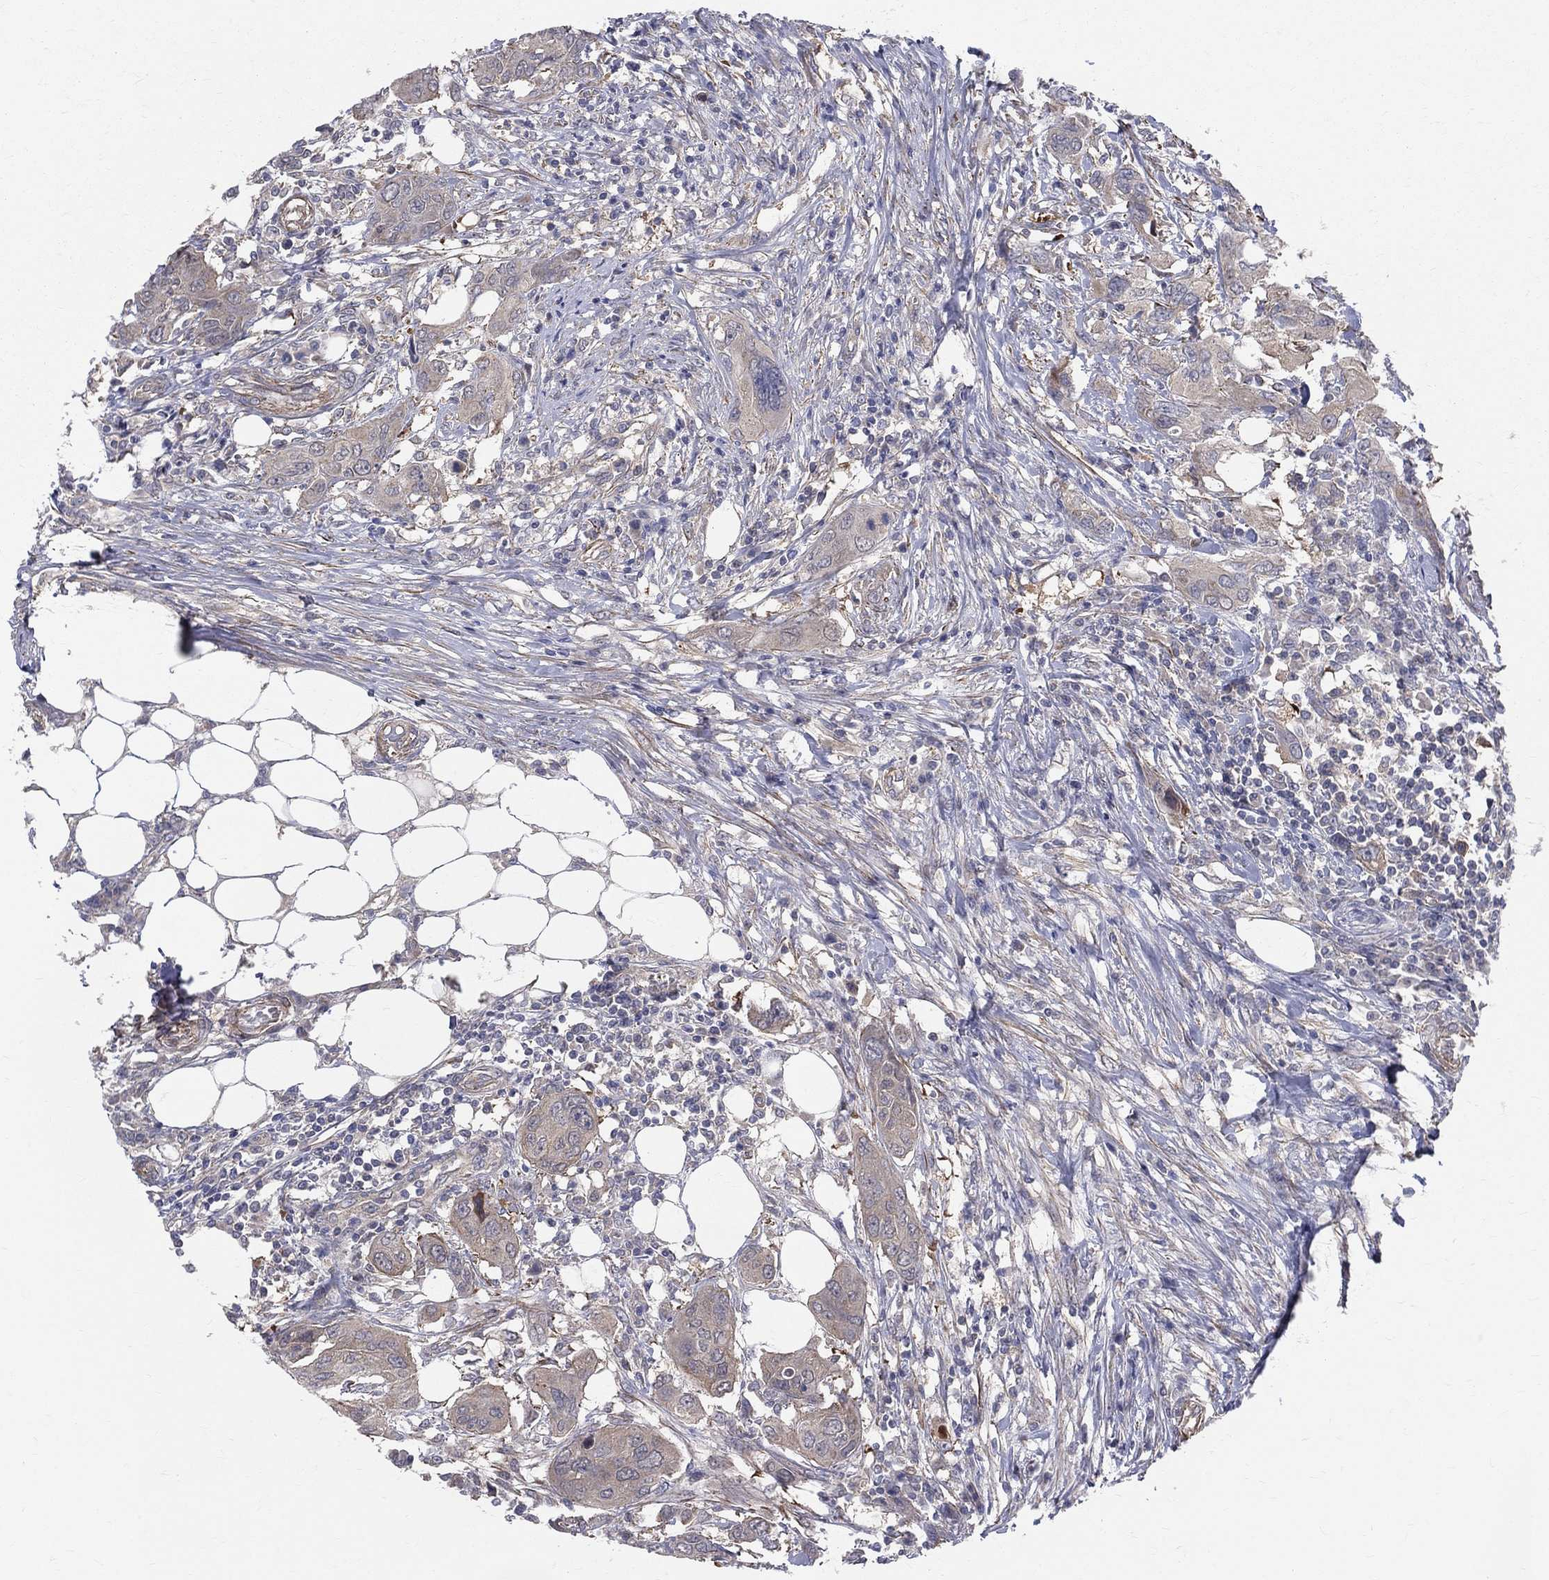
{"staining": {"intensity": "weak", "quantity": "<25%", "location": "cytoplasmic/membranous"}, "tissue": "urothelial cancer", "cell_type": "Tumor cells", "image_type": "cancer", "snomed": [{"axis": "morphology", "description": "Urothelial carcinoma, NOS"}, {"axis": "morphology", "description": "Urothelial carcinoma, High grade"}, {"axis": "topography", "description": "Urinary bladder"}], "caption": "Tumor cells are negative for protein expression in human high-grade urothelial carcinoma. The staining was performed using DAB to visualize the protein expression in brown, while the nuclei were stained in blue with hematoxylin (Magnification: 20x).", "gene": "POMZP3", "patient": {"sex": "male", "age": 63}}